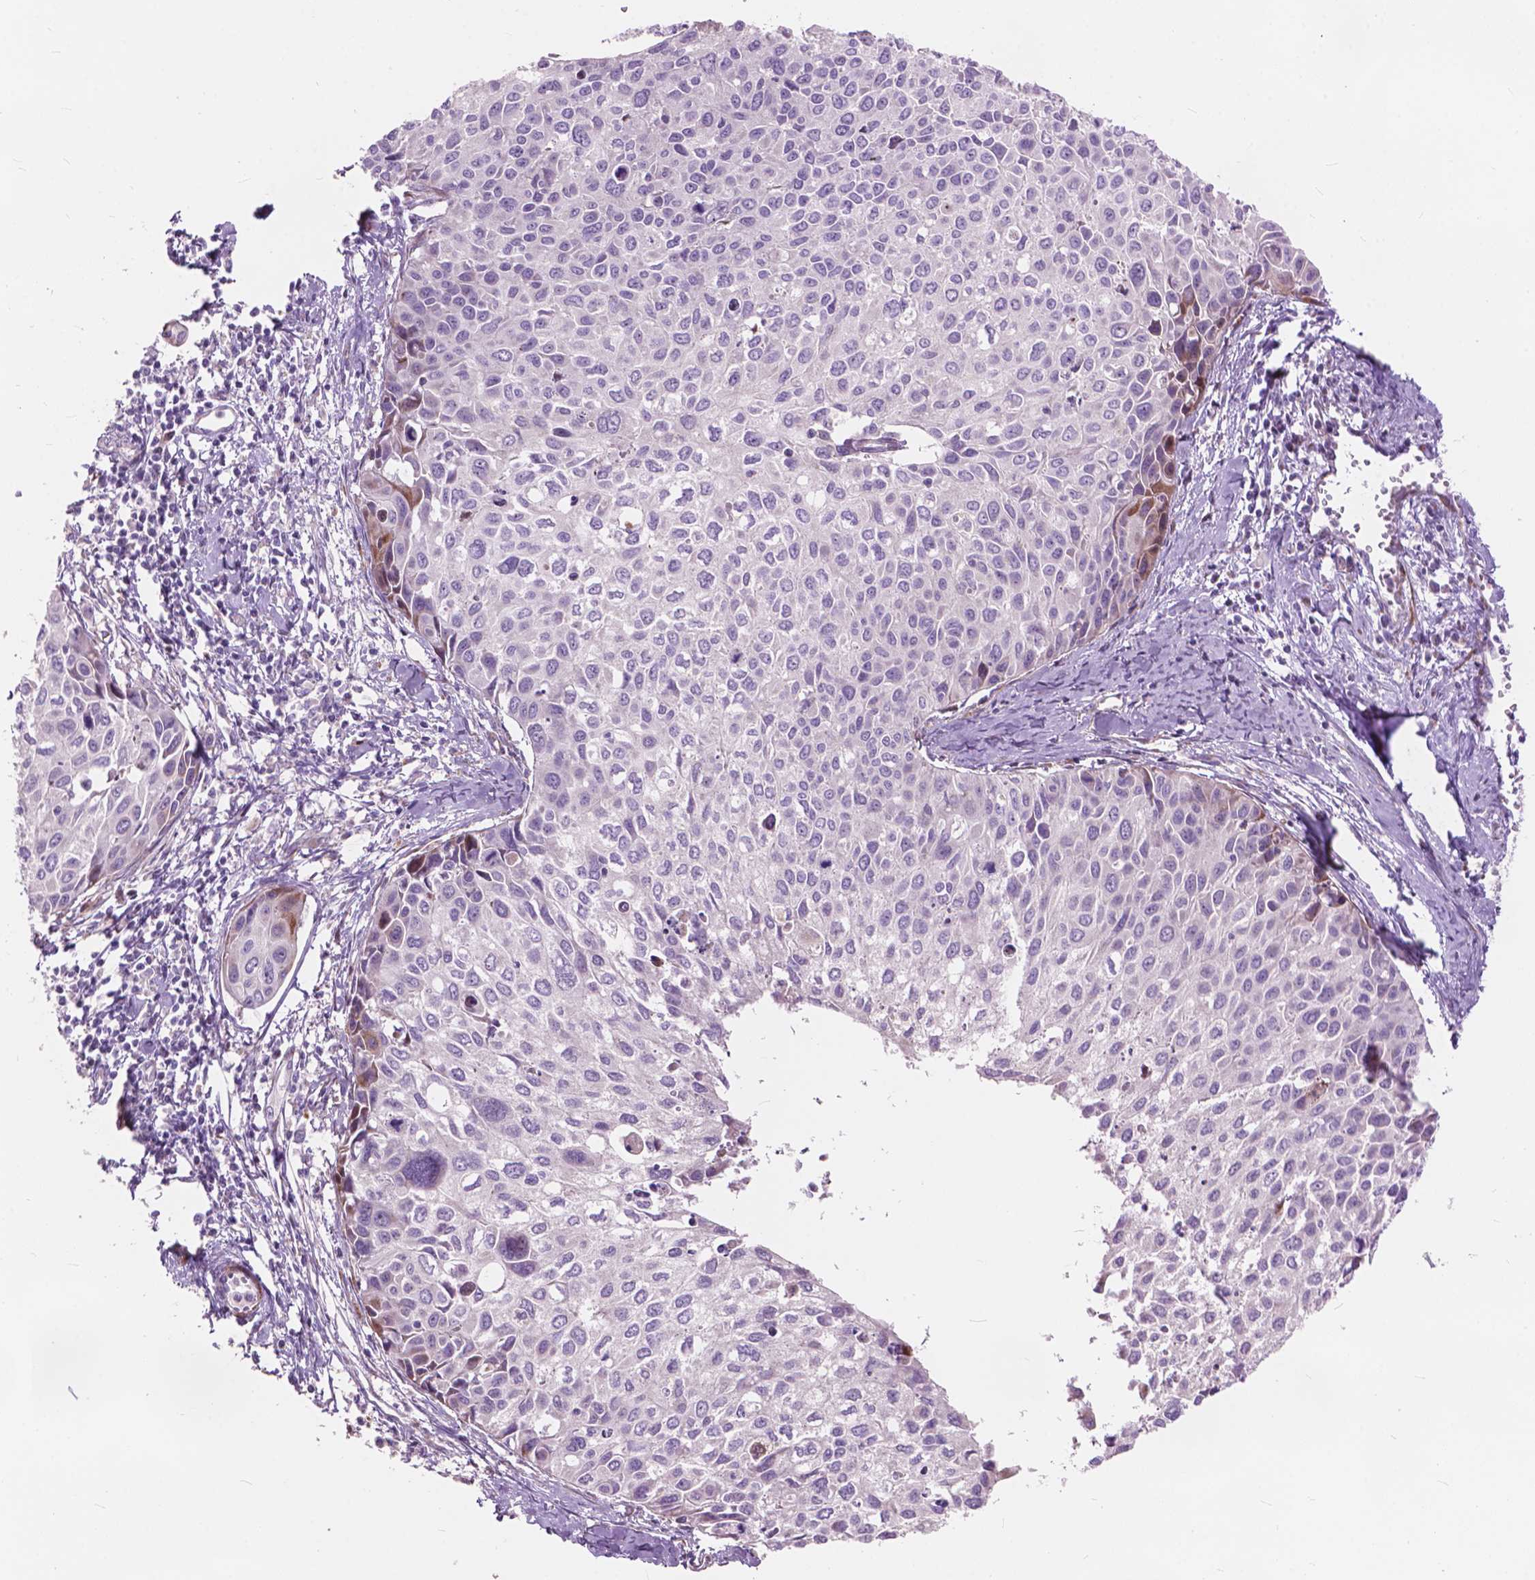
{"staining": {"intensity": "negative", "quantity": "none", "location": "none"}, "tissue": "cervical cancer", "cell_type": "Tumor cells", "image_type": "cancer", "snomed": [{"axis": "morphology", "description": "Squamous cell carcinoma, NOS"}, {"axis": "topography", "description": "Cervix"}], "caption": "This is an immunohistochemistry histopathology image of human cervical cancer (squamous cell carcinoma). There is no expression in tumor cells.", "gene": "MORN1", "patient": {"sex": "female", "age": 50}}